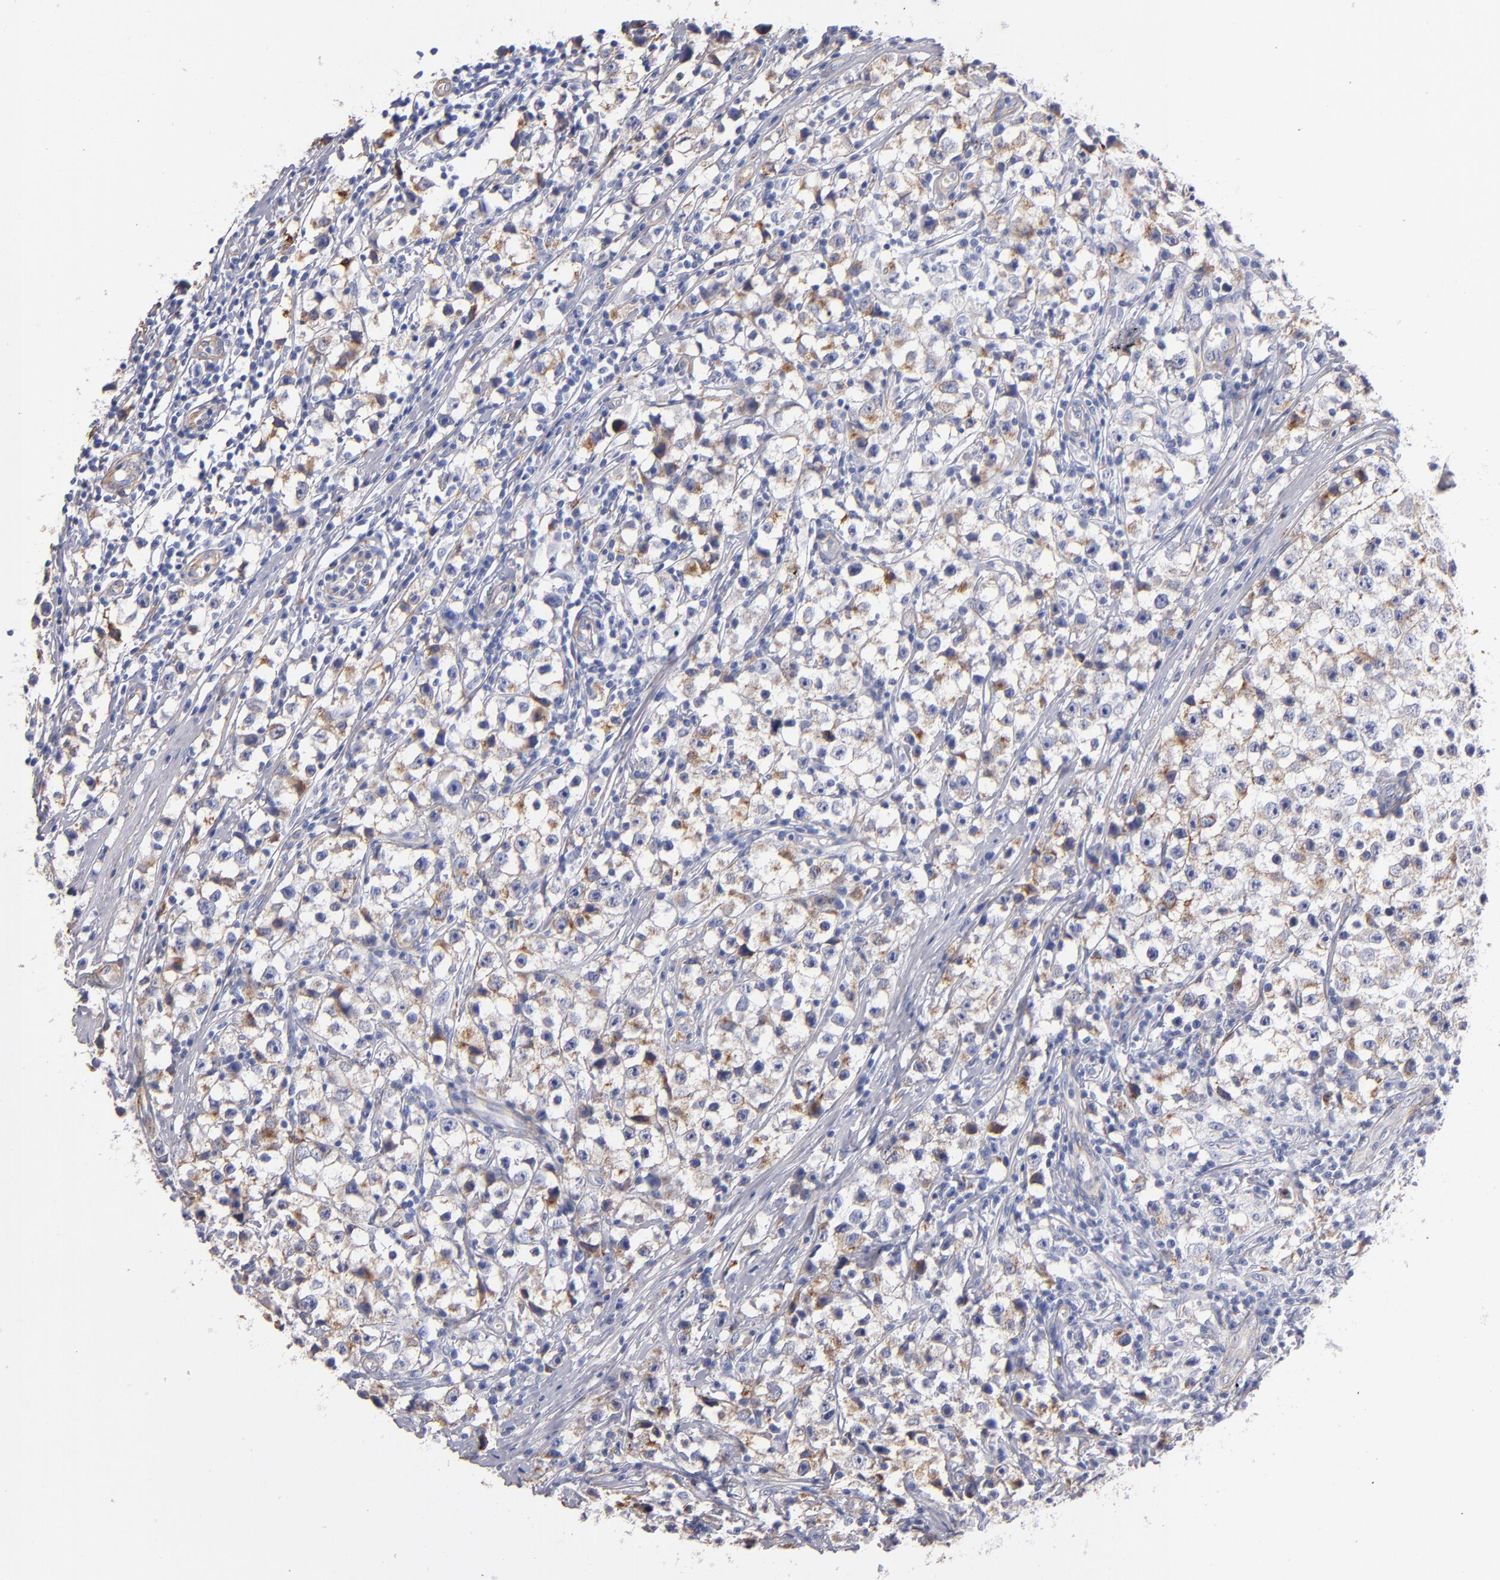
{"staining": {"intensity": "weak", "quantity": "25%-75%", "location": "cytoplasmic/membranous"}, "tissue": "testis cancer", "cell_type": "Tumor cells", "image_type": "cancer", "snomed": [{"axis": "morphology", "description": "Seminoma, NOS"}, {"axis": "topography", "description": "Testis"}], "caption": "Immunohistochemical staining of human seminoma (testis) shows weak cytoplasmic/membranous protein positivity in approximately 25%-75% of tumor cells.", "gene": "LAMC1", "patient": {"sex": "male", "age": 35}}